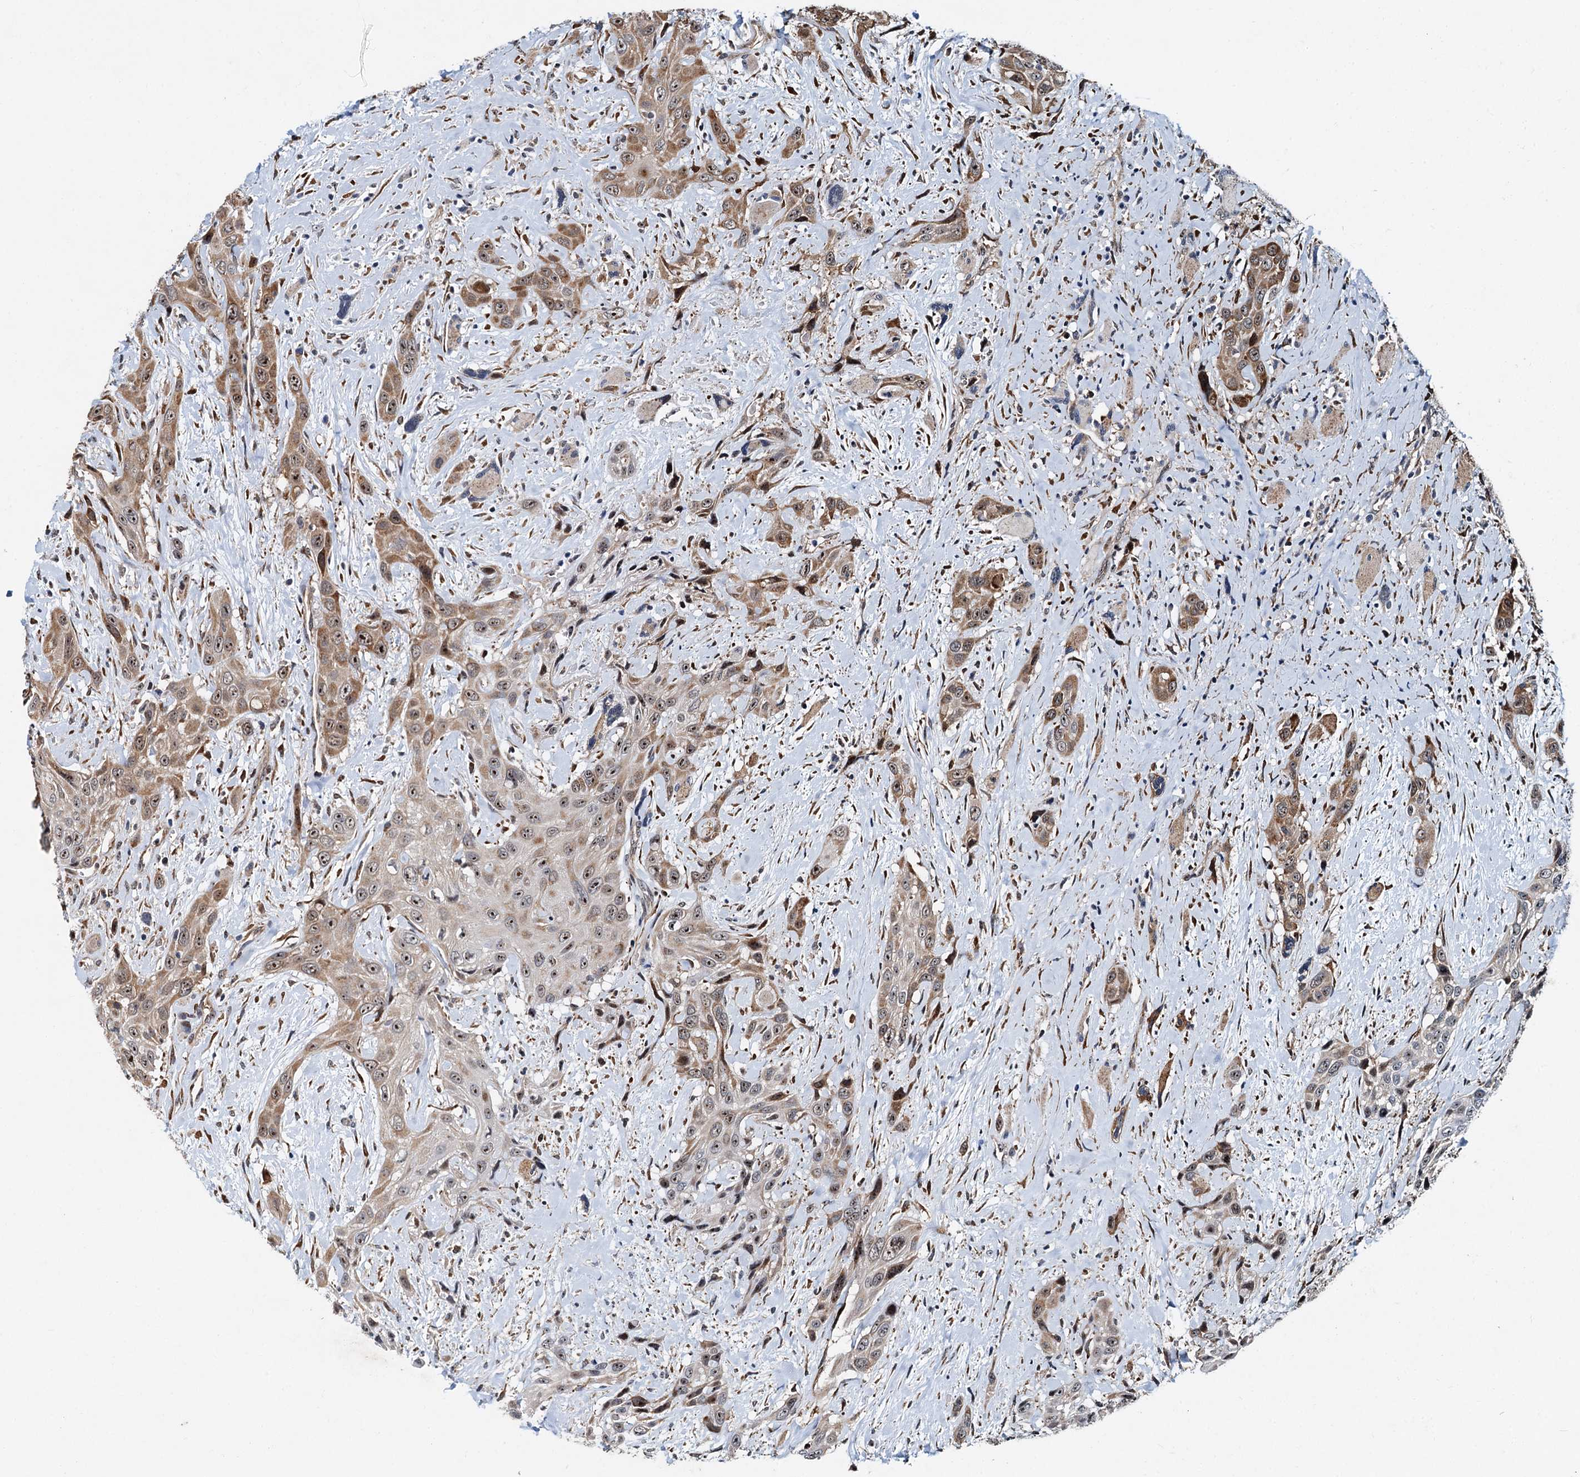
{"staining": {"intensity": "moderate", "quantity": ">75%", "location": "cytoplasmic/membranous,nuclear"}, "tissue": "head and neck cancer", "cell_type": "Tumor cells", "image_type": "cancer", "snomed": [{"axis": "morphology", "description": "Squamous cell carcinoma, NOS"}, {"axis": "topography", "description": "Head-Neck"}], "caption": "This is a histology image of IHC staining of head and neck squamous cell carcinoma, which shows moderate staining in the cytoplasmic/membranous and nuclear of tumor cells.", "gene": "DNAJC21", "patient": {"sex": "male", "age": 81}}